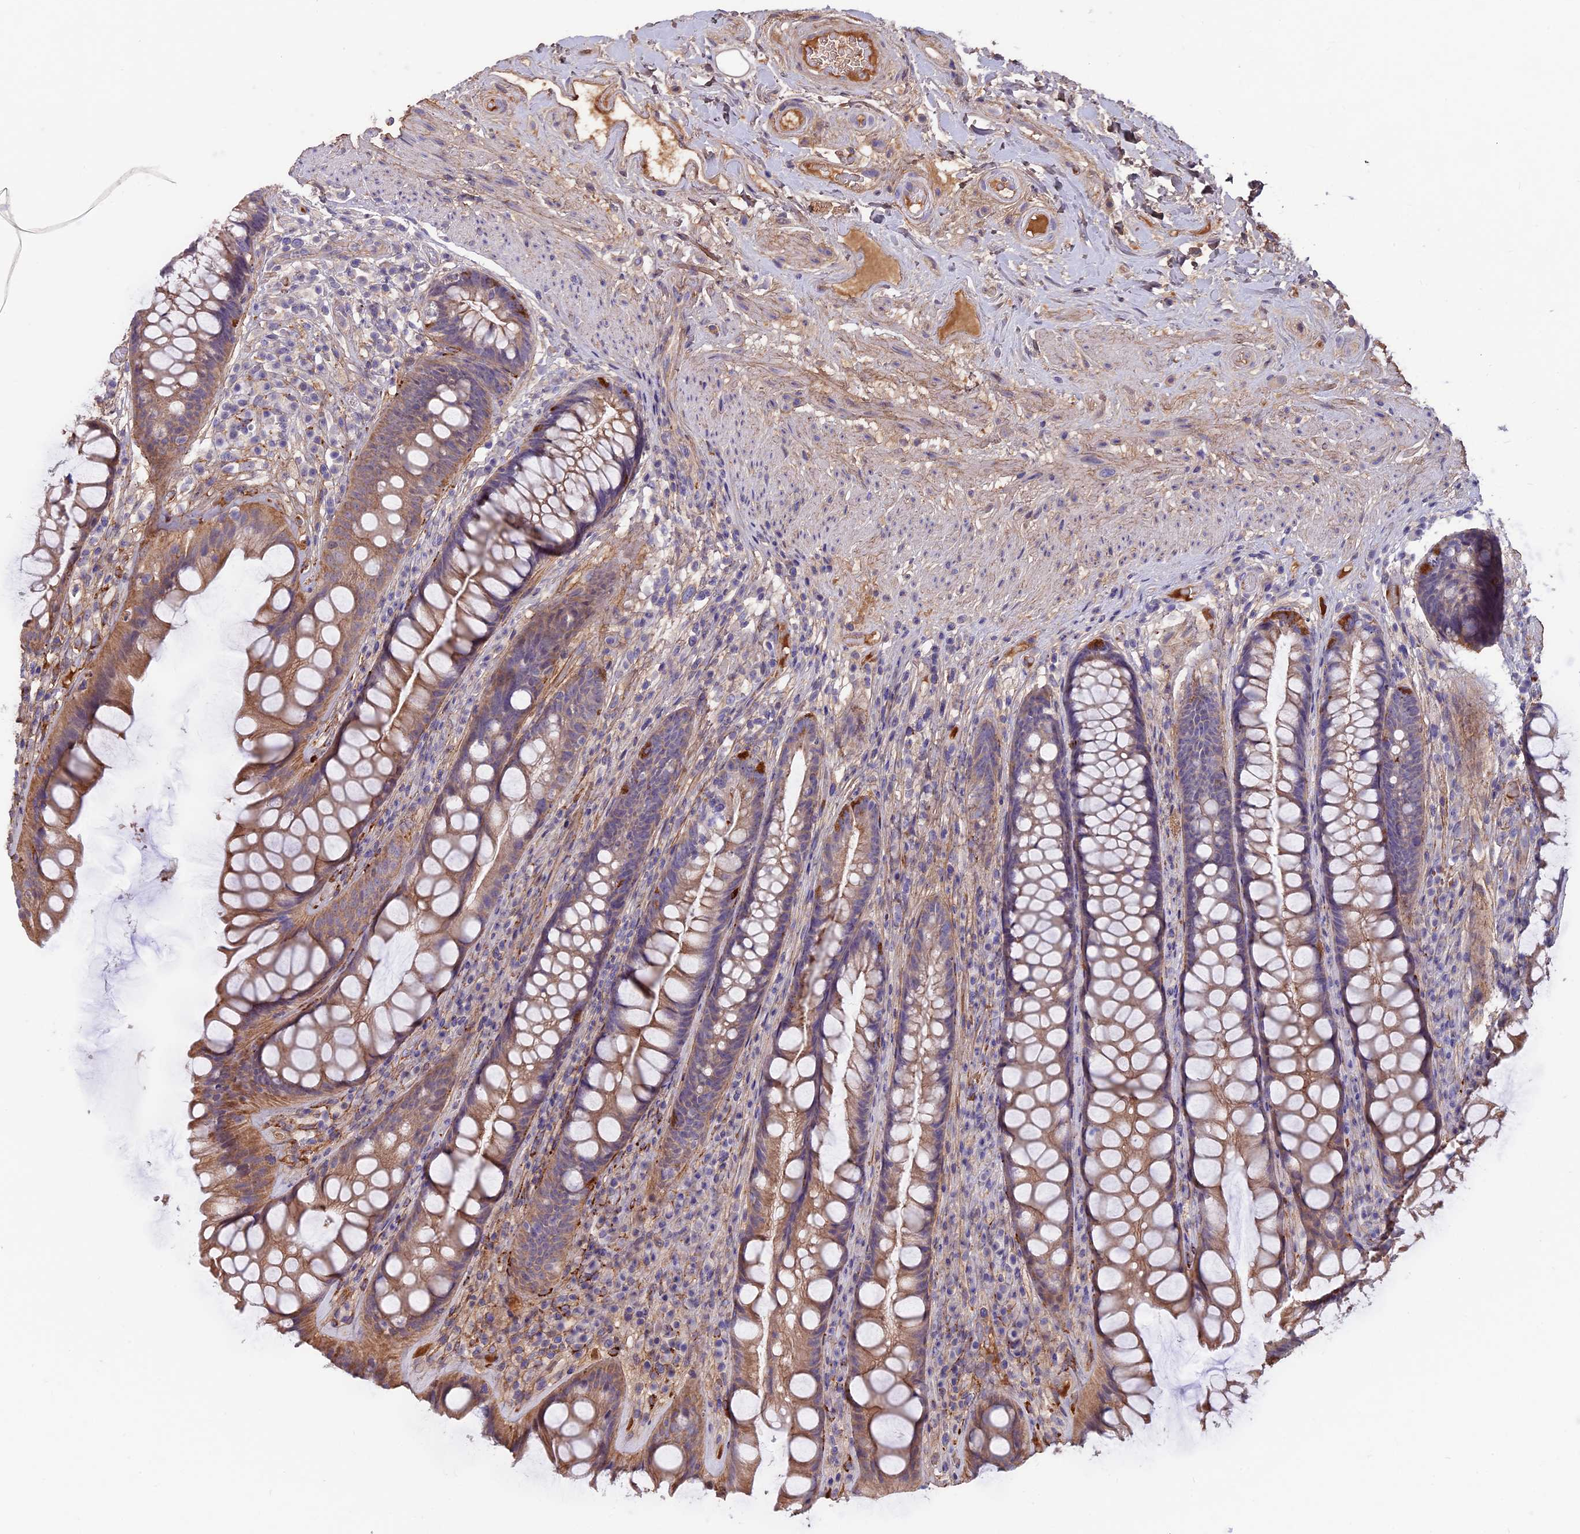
{"staining": {"intensity": "weak", "quantity": ">75%", "location": "cytoplasmic/membranous"}, "tissue": "rectum", "cell_type": "Glandular cells", "image_type": "normal", "snomed": [{"axis": "morphology", "description": "Normal tissue, NOS"}, {"axis": "topography", "description": "Rectum"}], "caption": "Protein expression analysis of unremarkable human rectum reveals weak cytoplasmic/membranous staining in about >75% of glandular cells.", "gene": "COL4A3", "patient": {"sex": "male", "age": 74}}